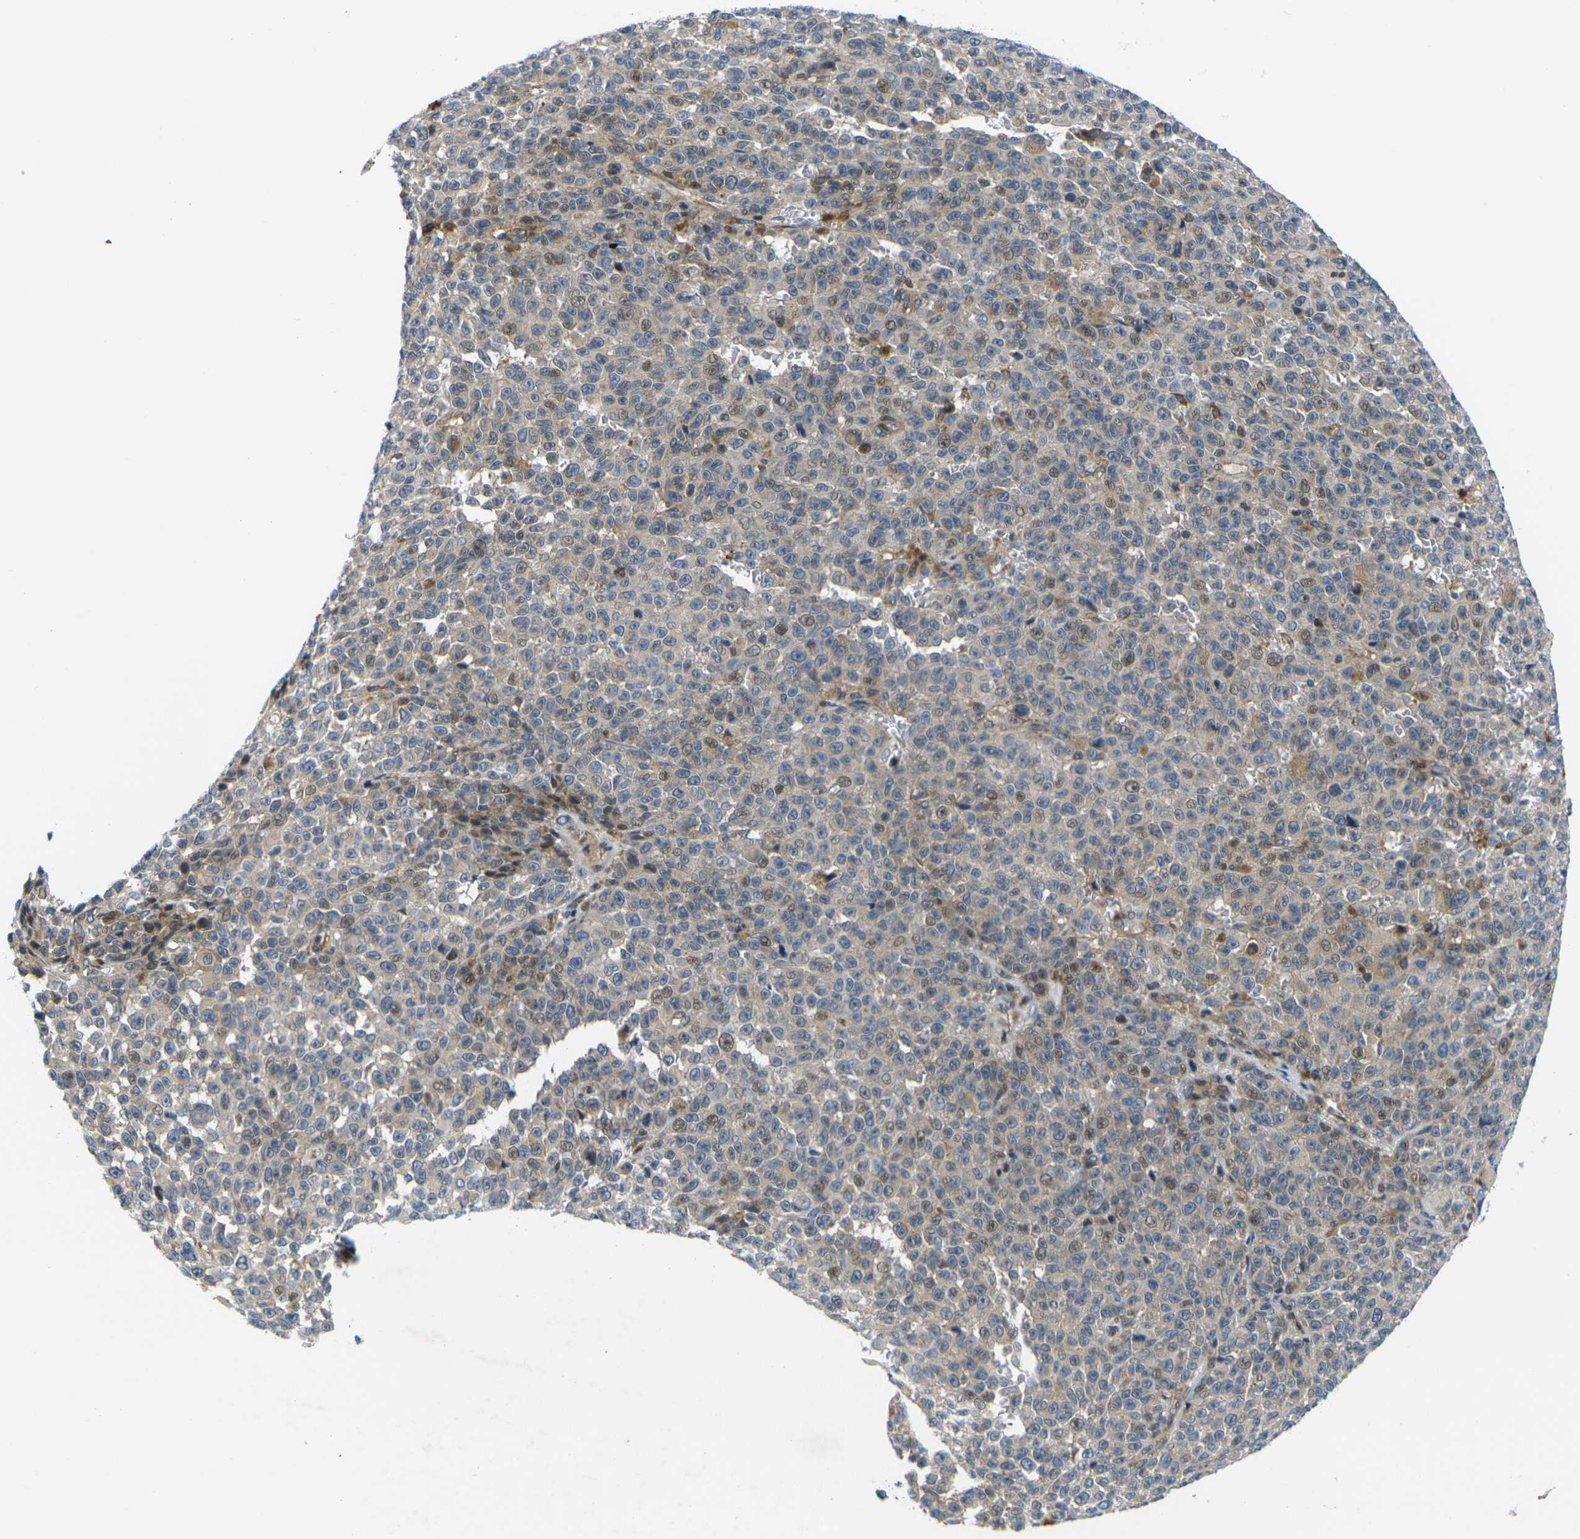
{"staining": {"intensity": "weak", "quantity": ">75%", "location": "cytoplasmic/membranous"}, "tissue": "melanoma", "cell_type": "Tumor cells", "image_type": "cancer", "snomed": [{"axis": "morphology", "description": "Malignant melanoma, NOS"}, {"axis": "topography", "description": "Skin"}], "caption": "The histopathology image reveals immunohistochemical staining of melanoma. There is weak cytoplasmic/membranous positivity is appreciated in approximately >75% of tumor cells. The staining was performed using DAB (3,3'-diaminobenzidine), with brown indicating positive protein expression. Nuclei are stained blue with hematoxylin.", "gene": "ROBO2", "patient": {"sex": "female", "age": 82}}